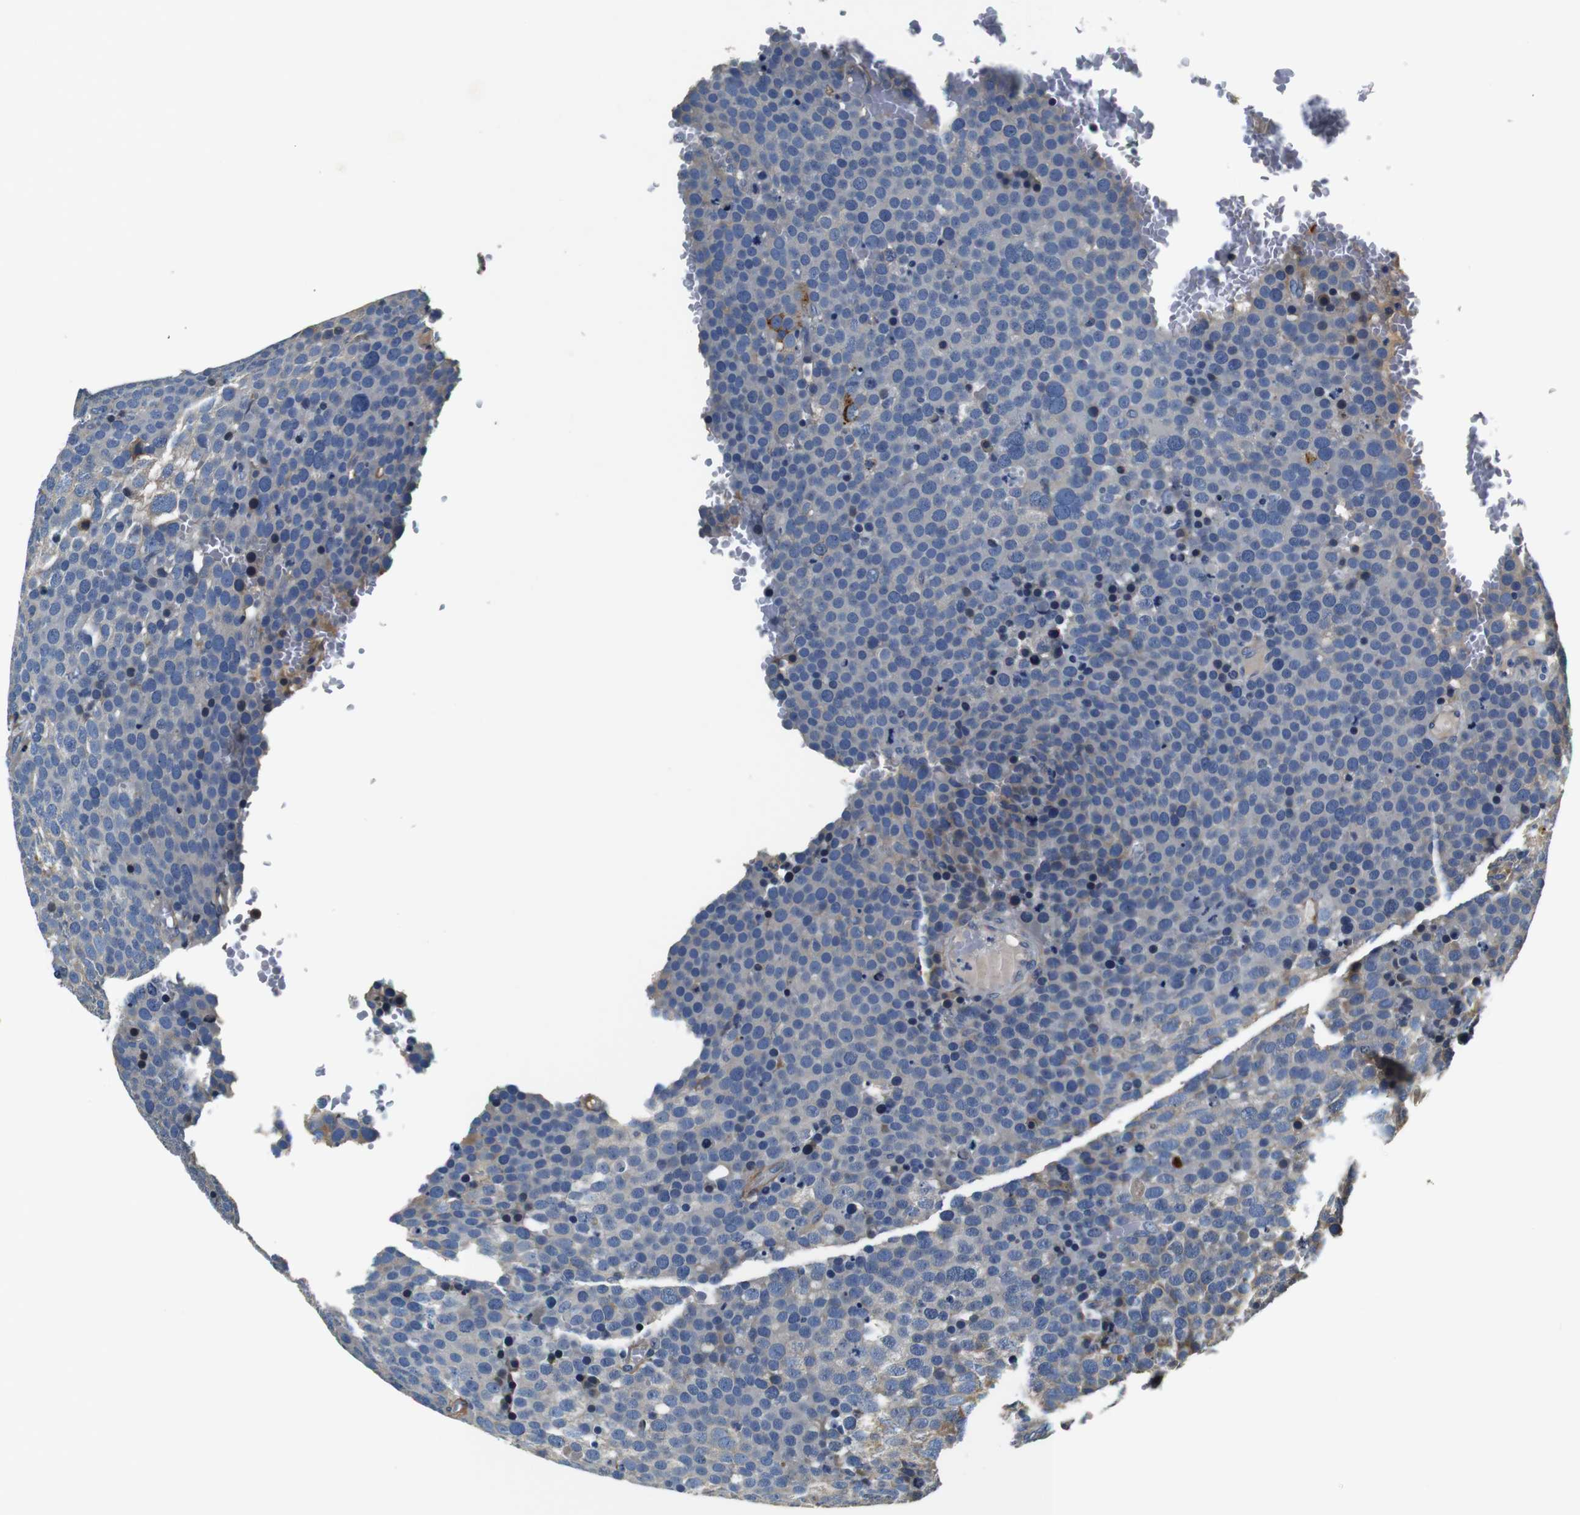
{"staining": {"intensity": "negative", "quantity": "none", "location": "none"}, "tissue": "testis cancer", "cell_type": "Tumor cells", "image_type": "cancer", "snomed": [{"axis": "morphology", "description": "Seminoma, NOS"}, {"axis": "topography", "description": "Testis"}], "caption": "The photomicrograph shows no staining of tumor cells in testis seminoma.", "gene": "COL1A1", "patient": {"sex": "male", "age": 71}}